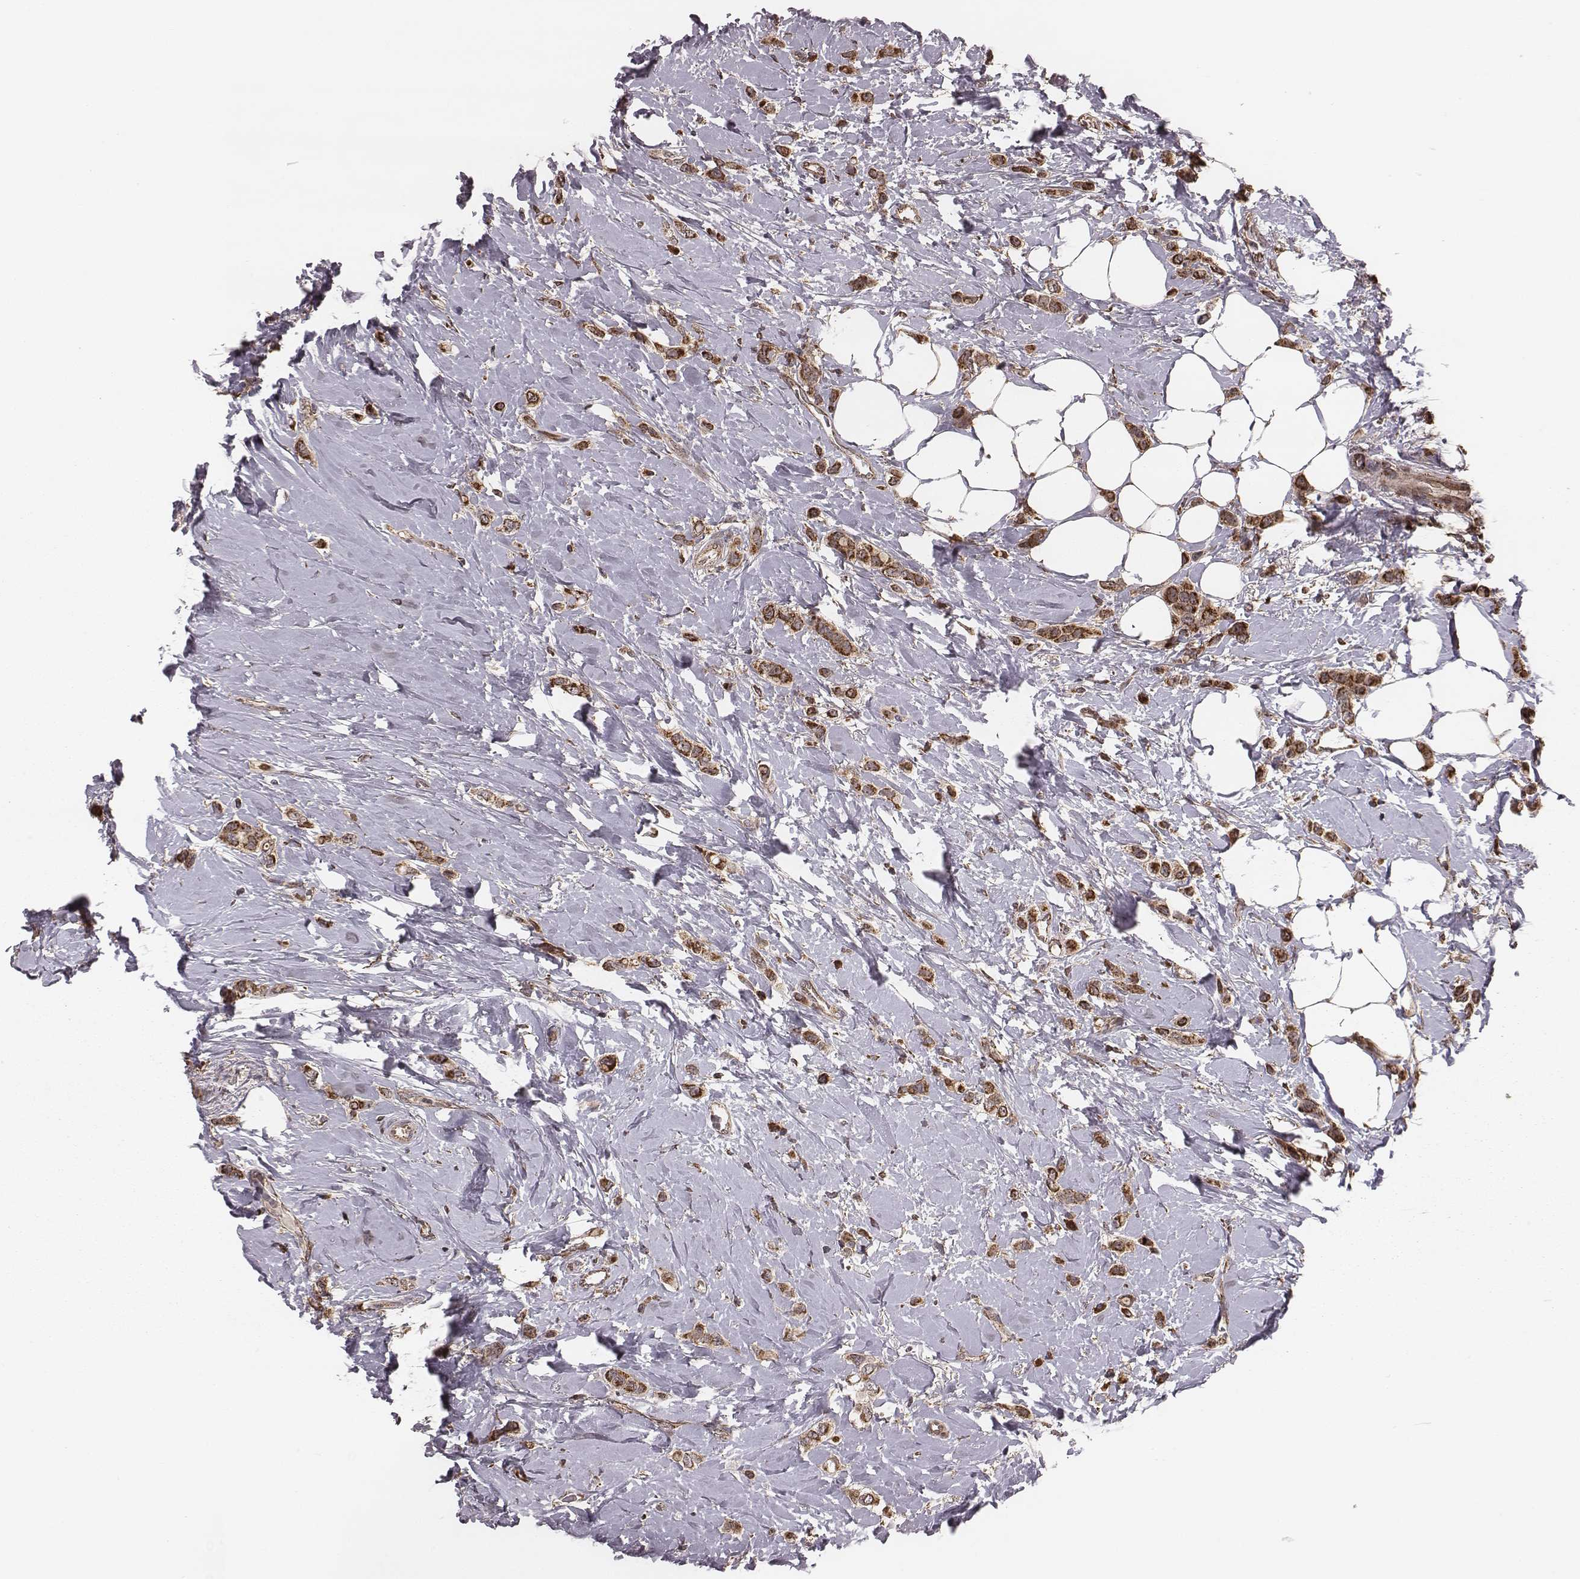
{"staining": {"intensity": "strong", "quantity": ">75%", "location": "cytoplasmic/membranous"}, "tissue": "breast cancer", "cell_type": "Tumor cells", "image_type": "cancer", "snomed": [{"axis": "morphology", "description": "Lobular carcinoma"}, {"axis": "topography", "description": "Breast"}], "caption": "High-magnification brightfield microscopy of breast cancer stained with DAB (3,3'-diaminobenzidine) (brown) and counterstained with hematoxylin (blue). tumor cells exhibit strong cytoplasmic/membranous expression is identified in approximately>75% of cells.", "gene": "ZDHHC21", "patient": {"sex": "female", "age": 66}}